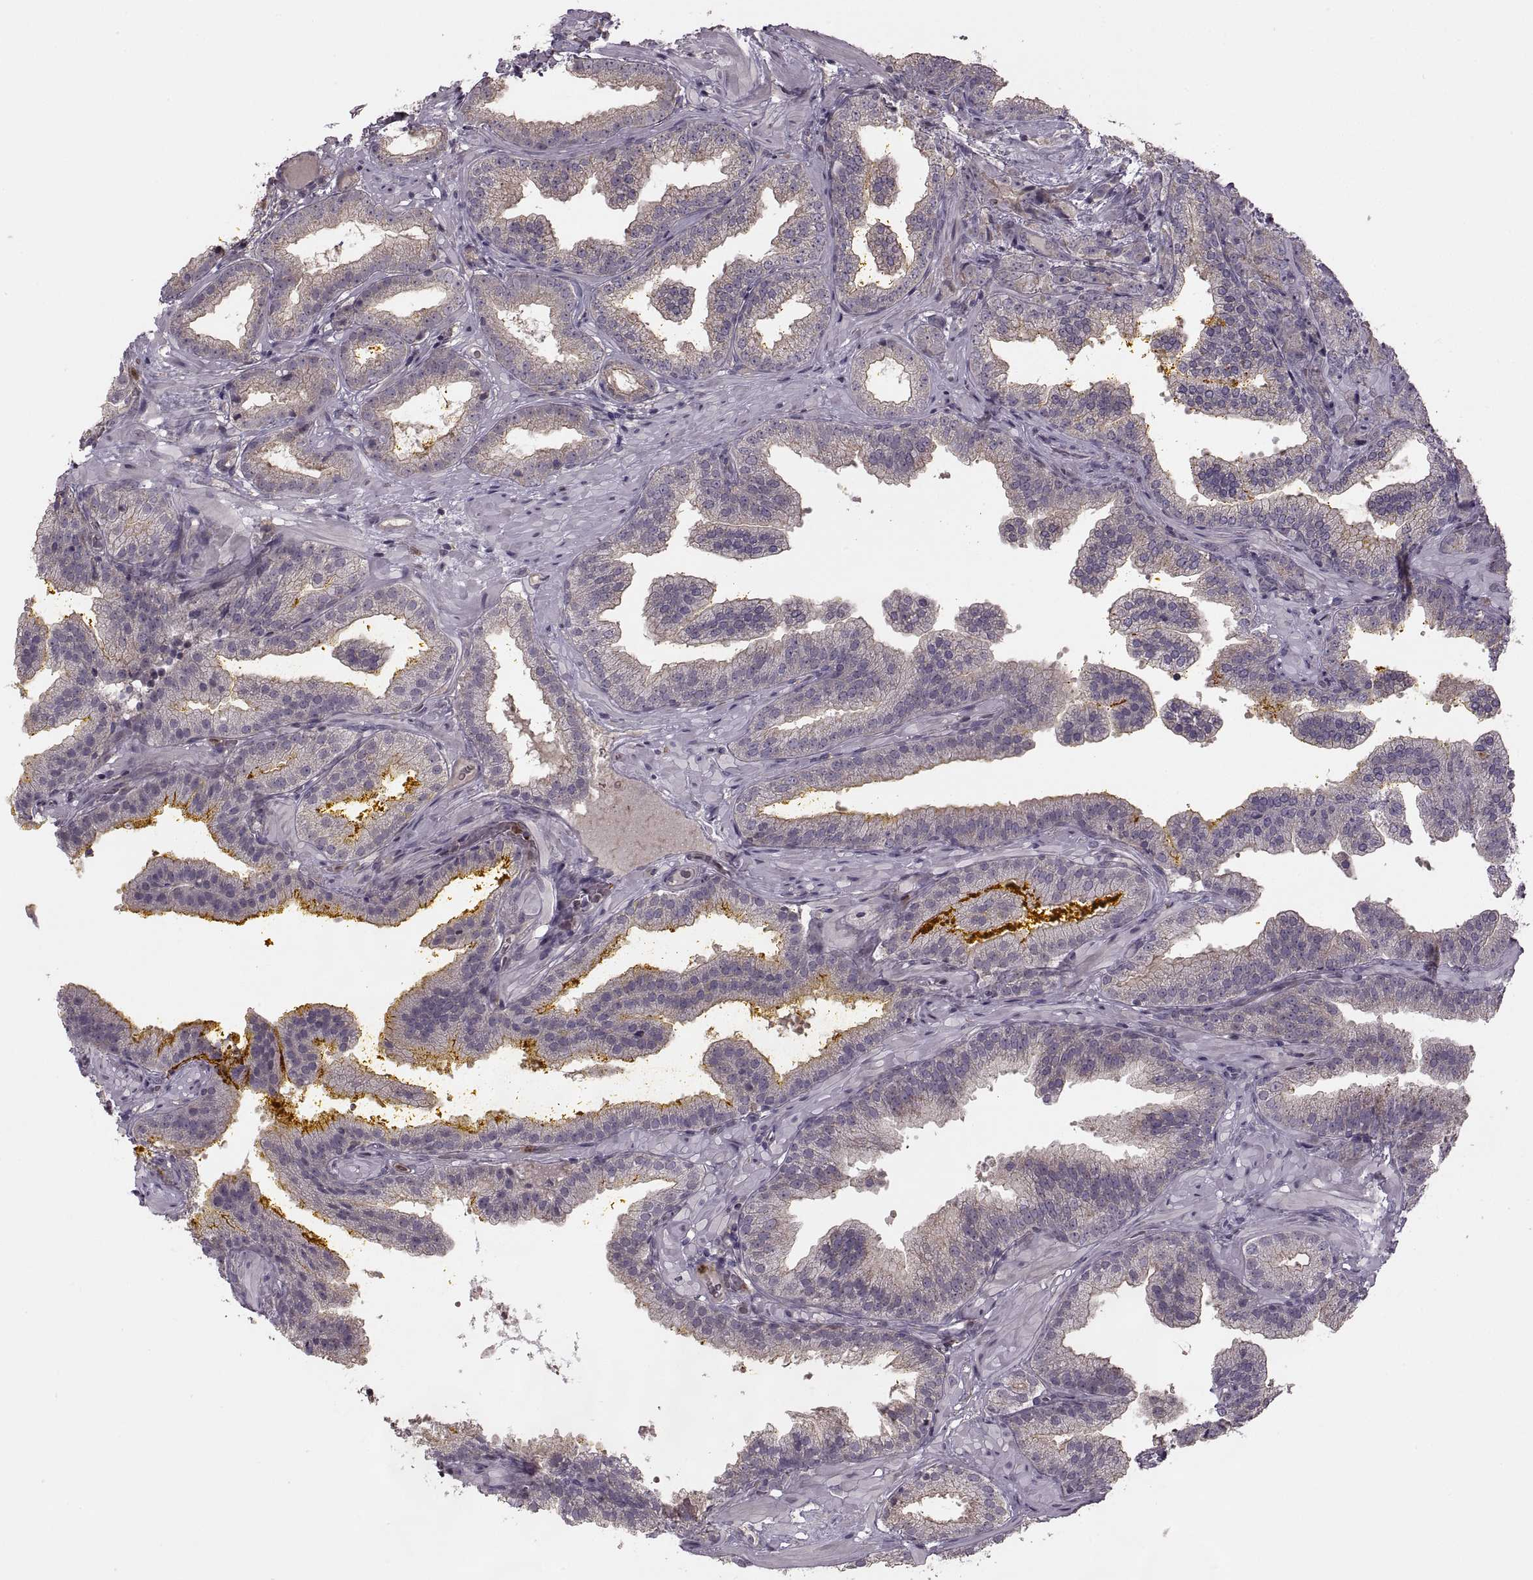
{"staining": {"intensity": "negative", "quantity": "none", "location": "none"}, "tissue": "prostate cancer", "cell_type": "Tumor cells", "image_type": "cancer", "snomed": [{"axis": "morphology", "description": "Adenocarcinoma, NOS"}, {"axis": "topography", "description": "Prostate"}], "caption": "Immunohistochemistry of prostate cancer (adenocarcinoma) displays no expression in tumor cells.", "gene": "PIERCE1", "patient": {"sex": "male", "age": 63}}